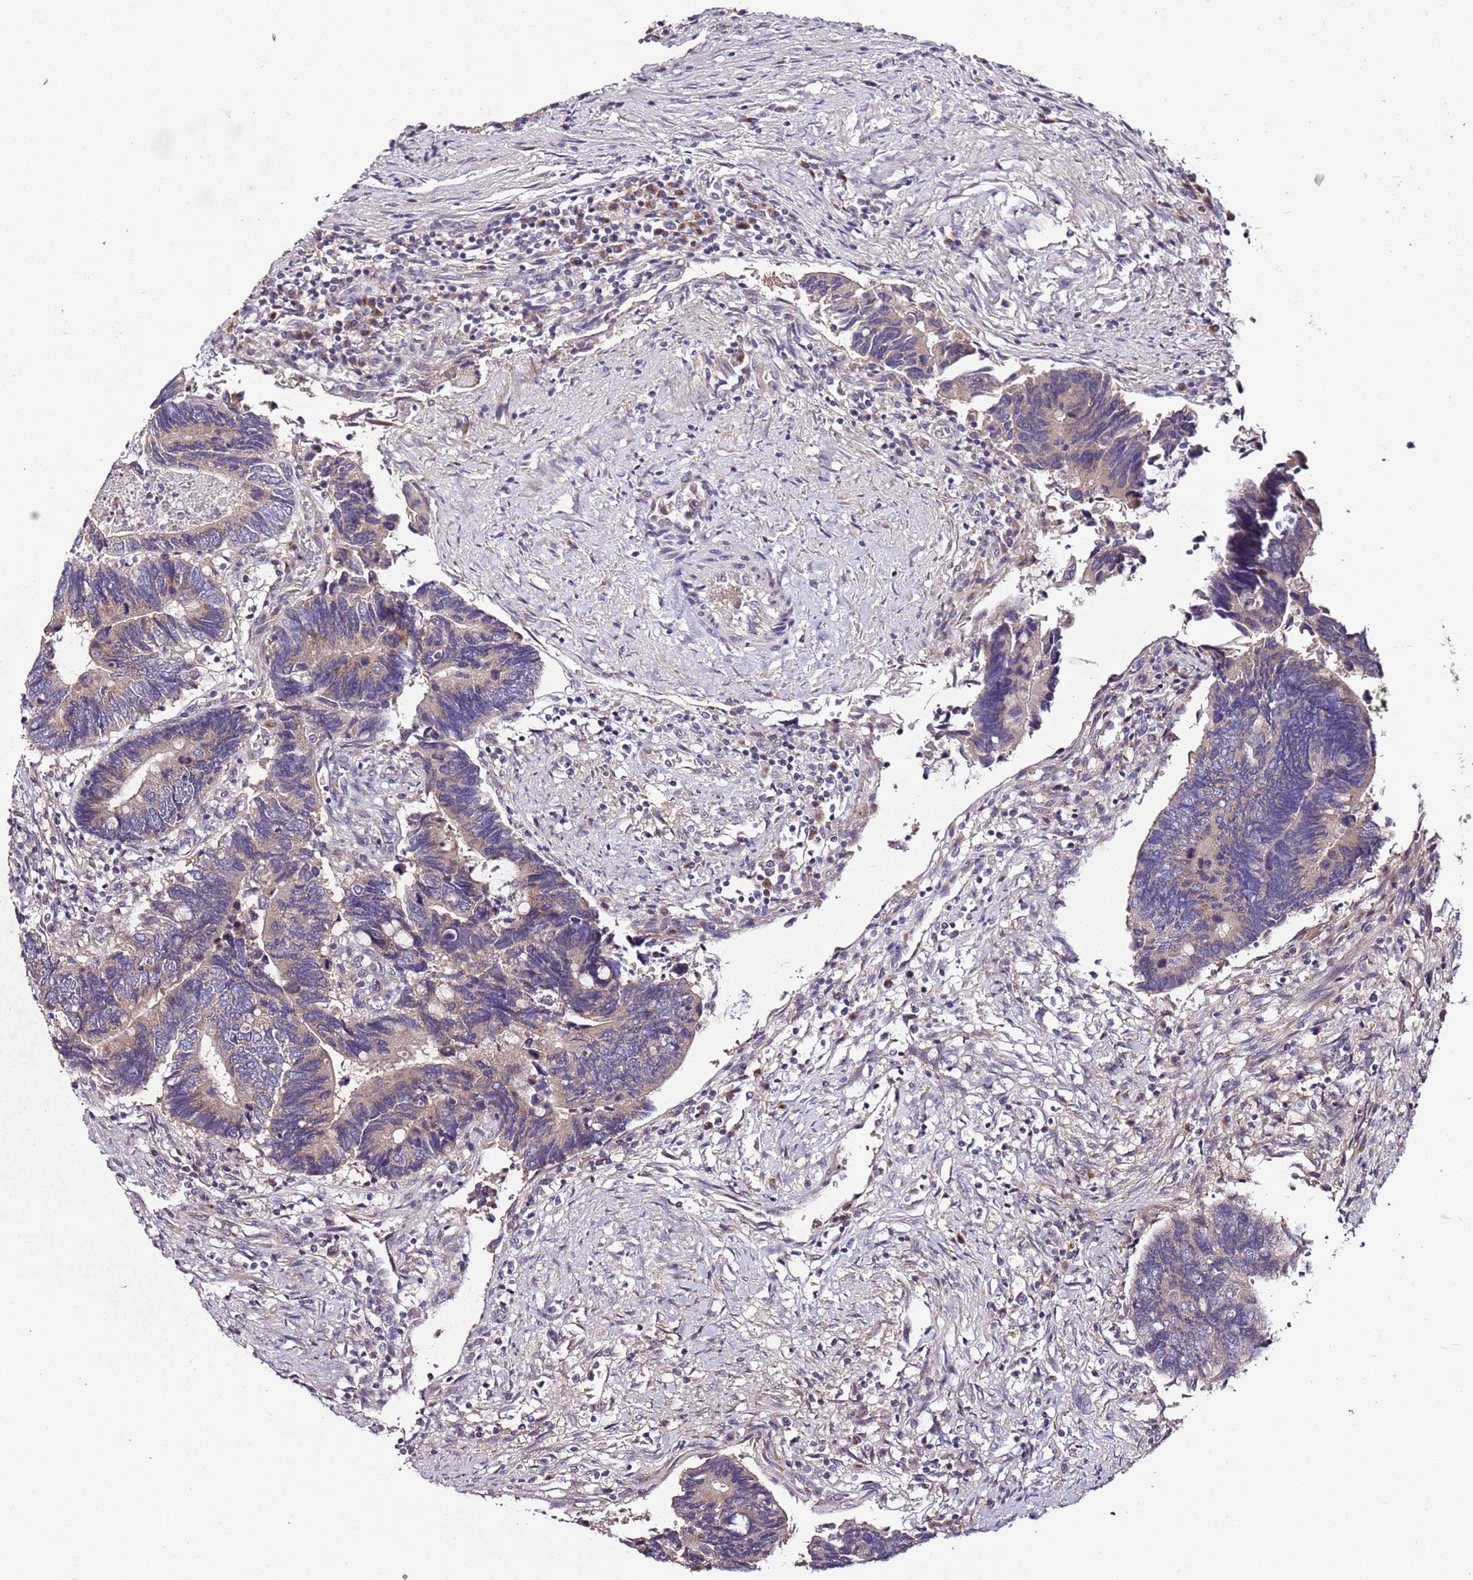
{"staining": {"intensity": "weak", "quantity": "<25%", "location": "cytoplasmic/membranous"}, "tissue": "colorectal cancer", "cell_type": "Tumor cells", "image_type": "cancer", "snomed": [{"axis": "morphology", "description": "Adenocarcinoma, NOS"}, {"axis": "topography", "description": "Colon"}], "caption": "Immunohistochemistry (IHC) of adenocarcinoma (colorectal) shows no expression in tumor cells.", "gene": "FAM20A", "patient": {"sex": "male", "age": 87}}